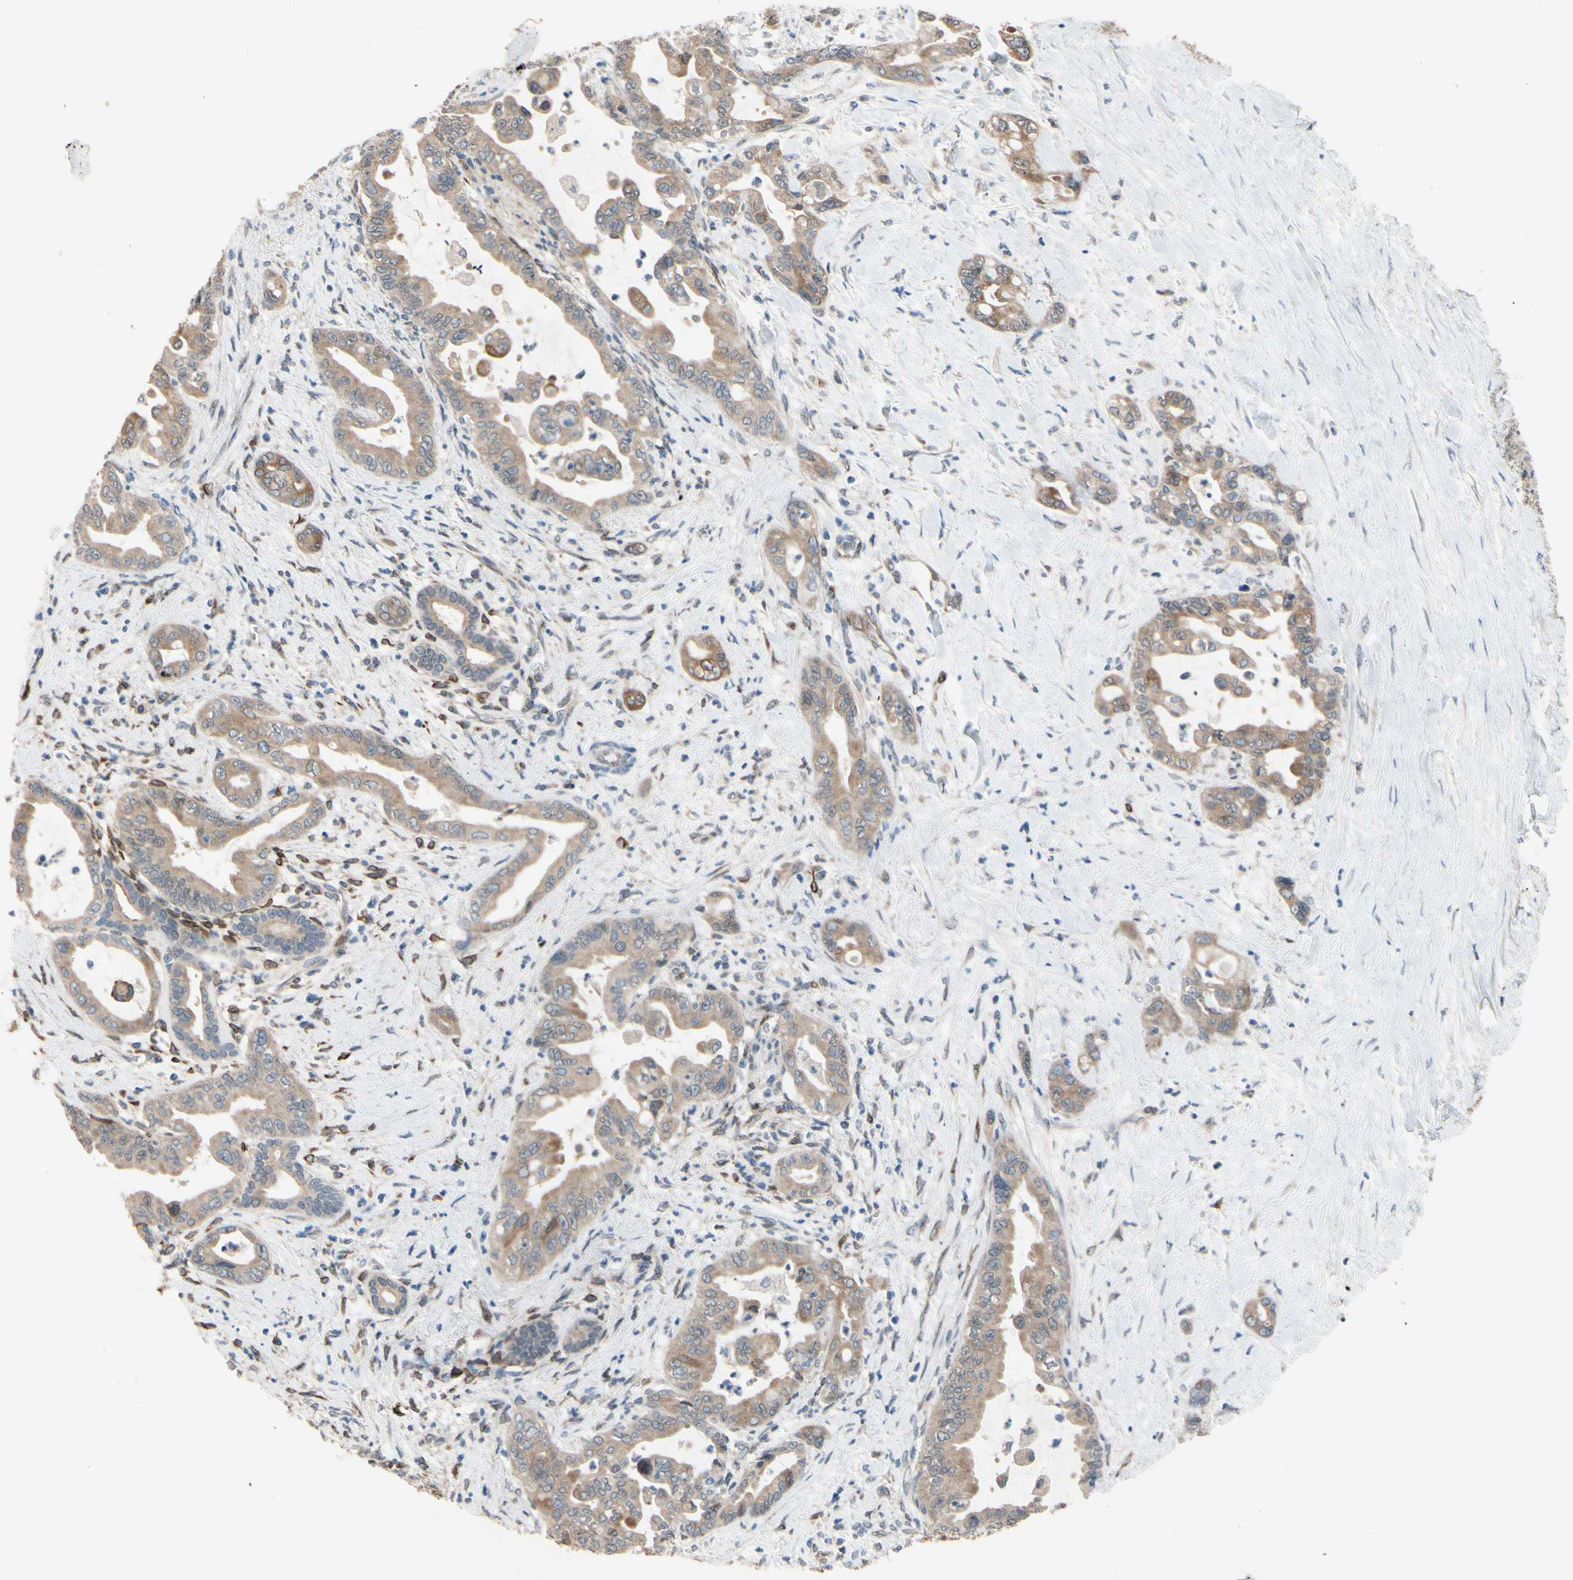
{"staining": {"intensity": "weak", "quantity": ">75%", "location": "cytoplasmic/membranous"}, "tissue": "pancreatic cancer", "cell_type": "Tumor cells", "image_type": "cancer", "snomed": [{"axis": "morphology", "description": "Adenocarcinoma, NOS"}, {"axis": "topography", "description": "Pancreas"}], "caption": "About >75% of tumor cells in pancreatic cancer (adenocarcinoma) display weak cytoplasmic/membranous protein positivity as visualized by brown immunohistochemical staining.", "gene": "PRXL2A", "patient": {"sex": "male", "age": 70}}